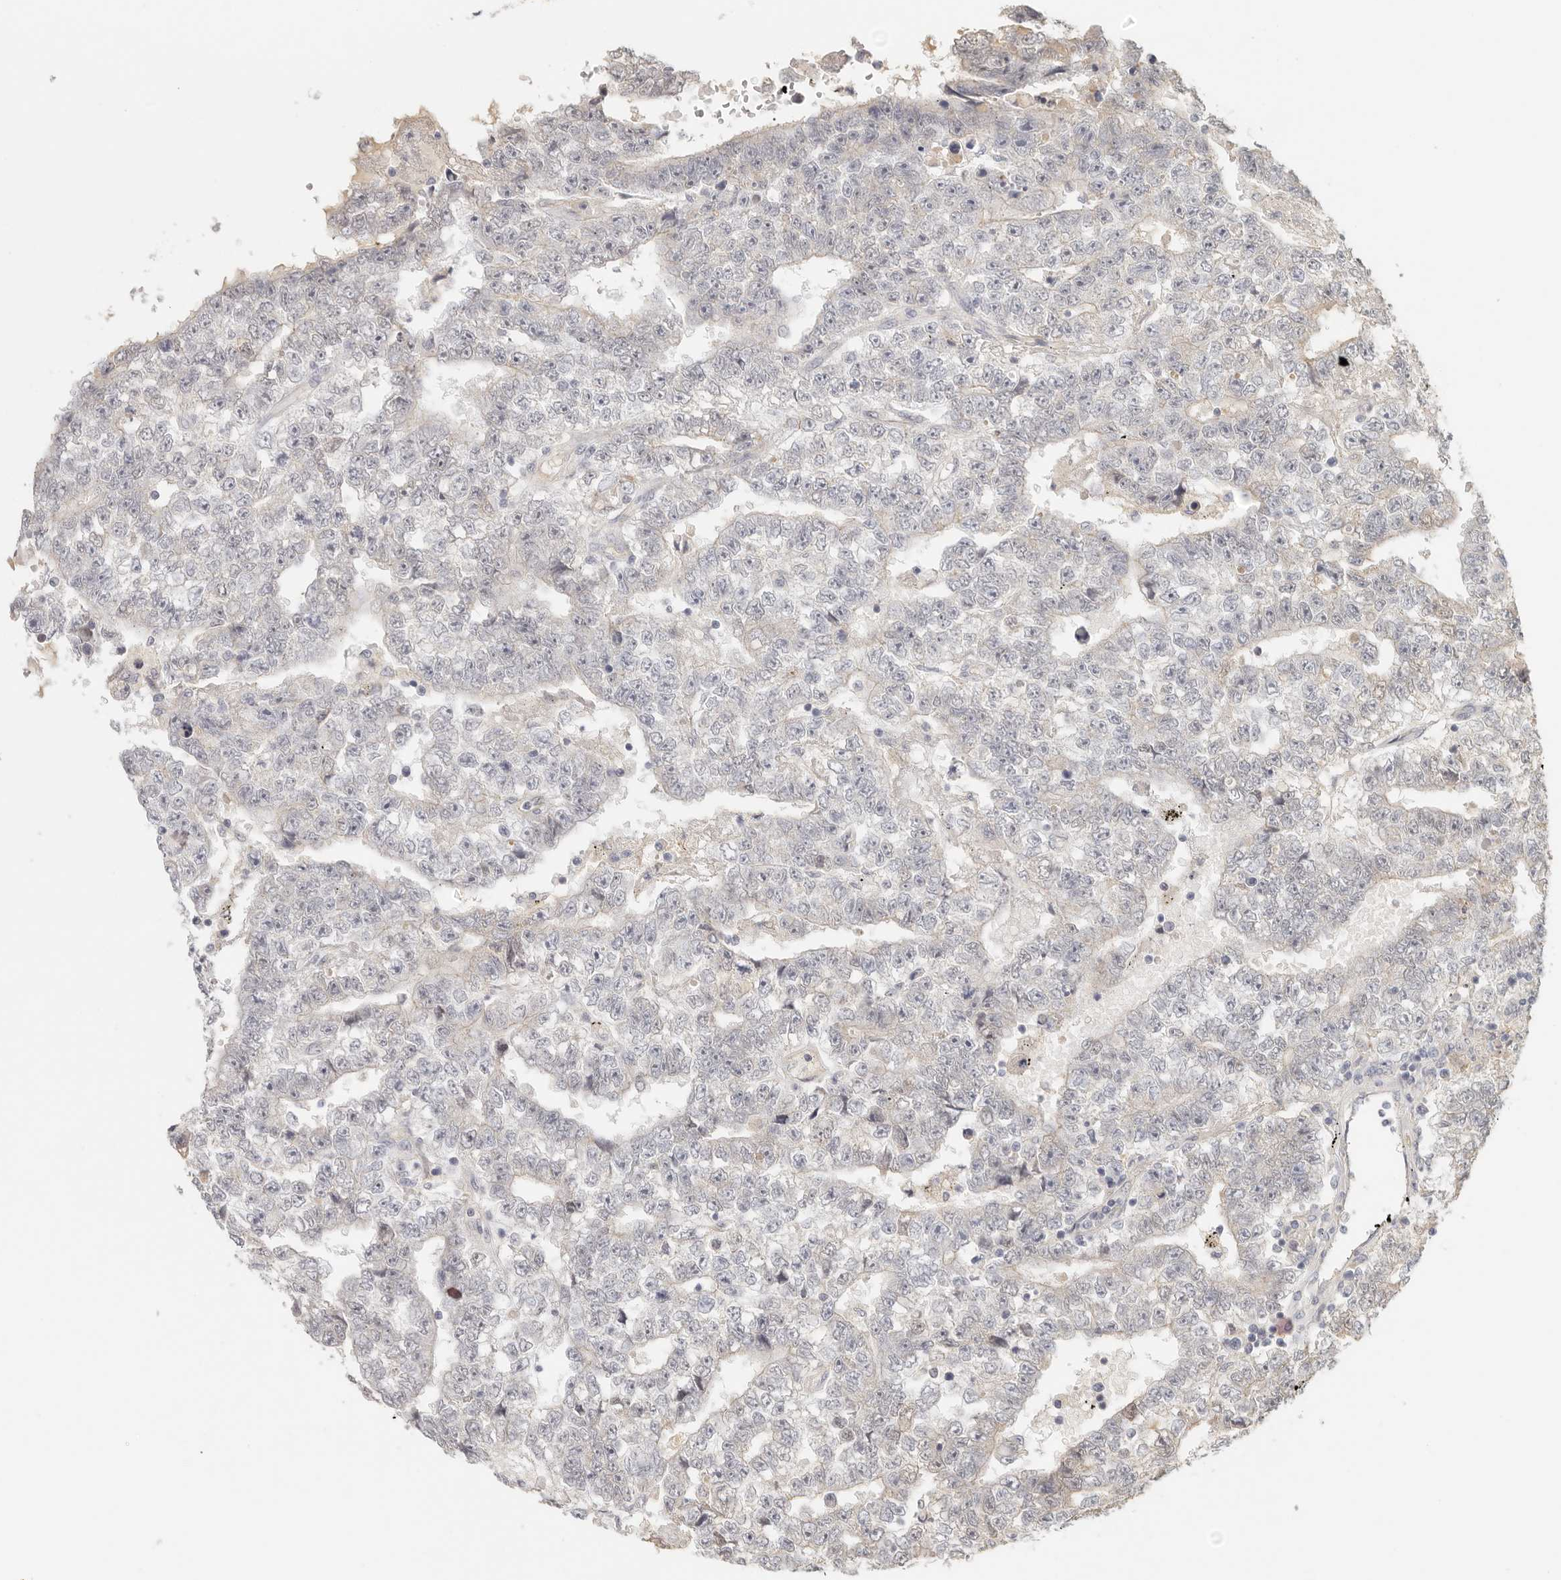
{"staining": {"intensity": "negative", "quantity": "none", "location": "none"}, "tissue": "testis cancer", "cell_type": "Tumor cells", "image_type": "cancer", "snomed": [{"axis": "morphology", "description": "Carcinoma, Embryonal, NOS"}, {"axis": "topography", "description": "Testis"}], "caption": "The immunohistochemistry micrograph has no significant expression in tumor cells of testis cancer tissue. (Stains: DAB (3,3'-diaminobenzidine) immunohistochemistry (IHC) with hematoxylin counter stain, Microscopy: brightfield microscopy at high magnification).", "gene": "ANXA9", "patient": {"sex": "male", "age": 25}}